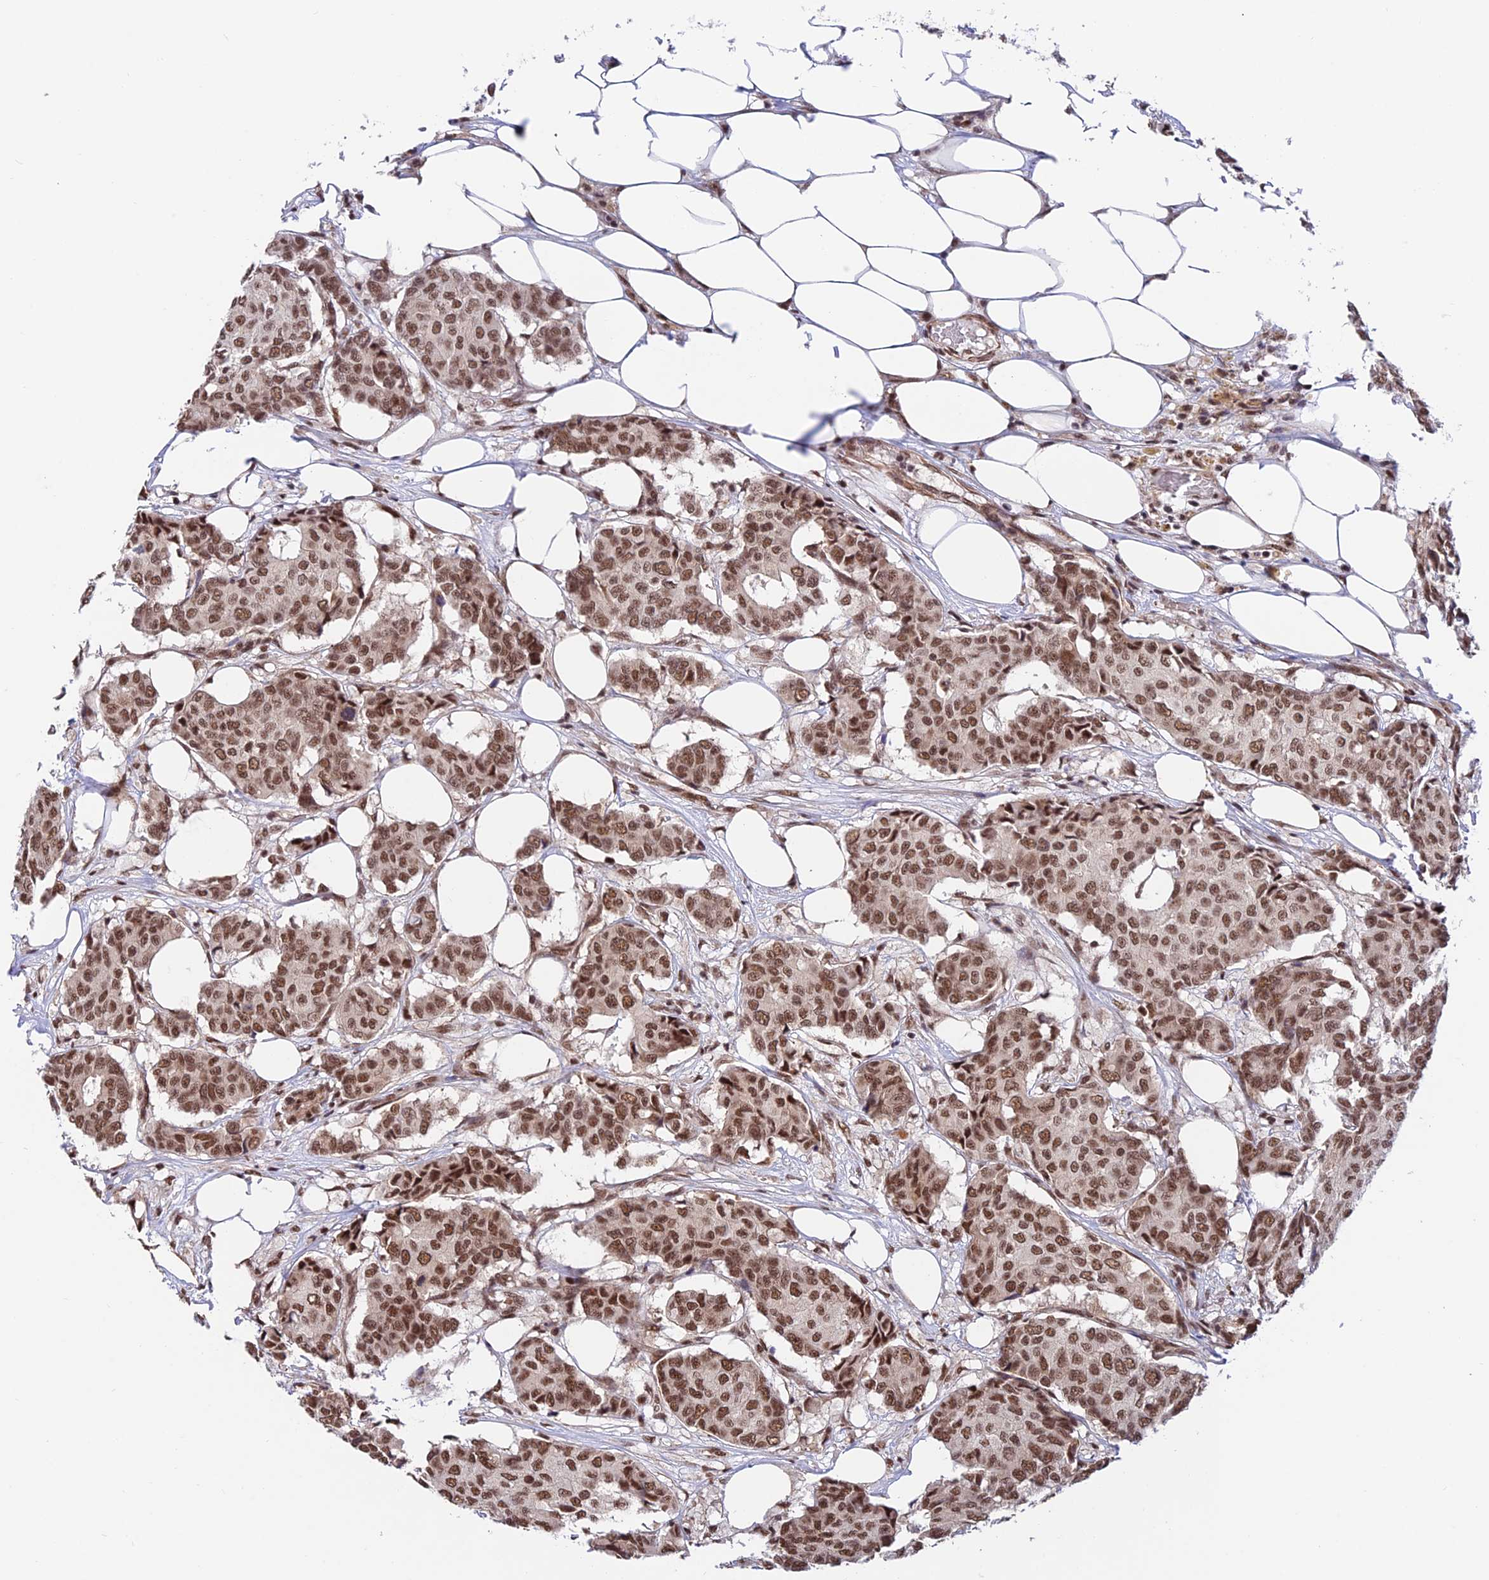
{"staining": {"intensity": "moderate", "quantity": ">75%", "location": "nuclear"}, "tissue": "breast cancer", "cell_type": "Tumor cells", "image_type": "cancer", "snomed": [{"axis": "morphology", "description": "Duct carcinoma"}, {"axis": "topography", "description": "Breast"}], "caption": "This histopathology image shows immunohistochemistry staining of breast cancer, with medium moderate nuclear staining in about >75% of tumor cells.", "gene": "RBM42", "patient": {"sex": "female", "age": 75}}